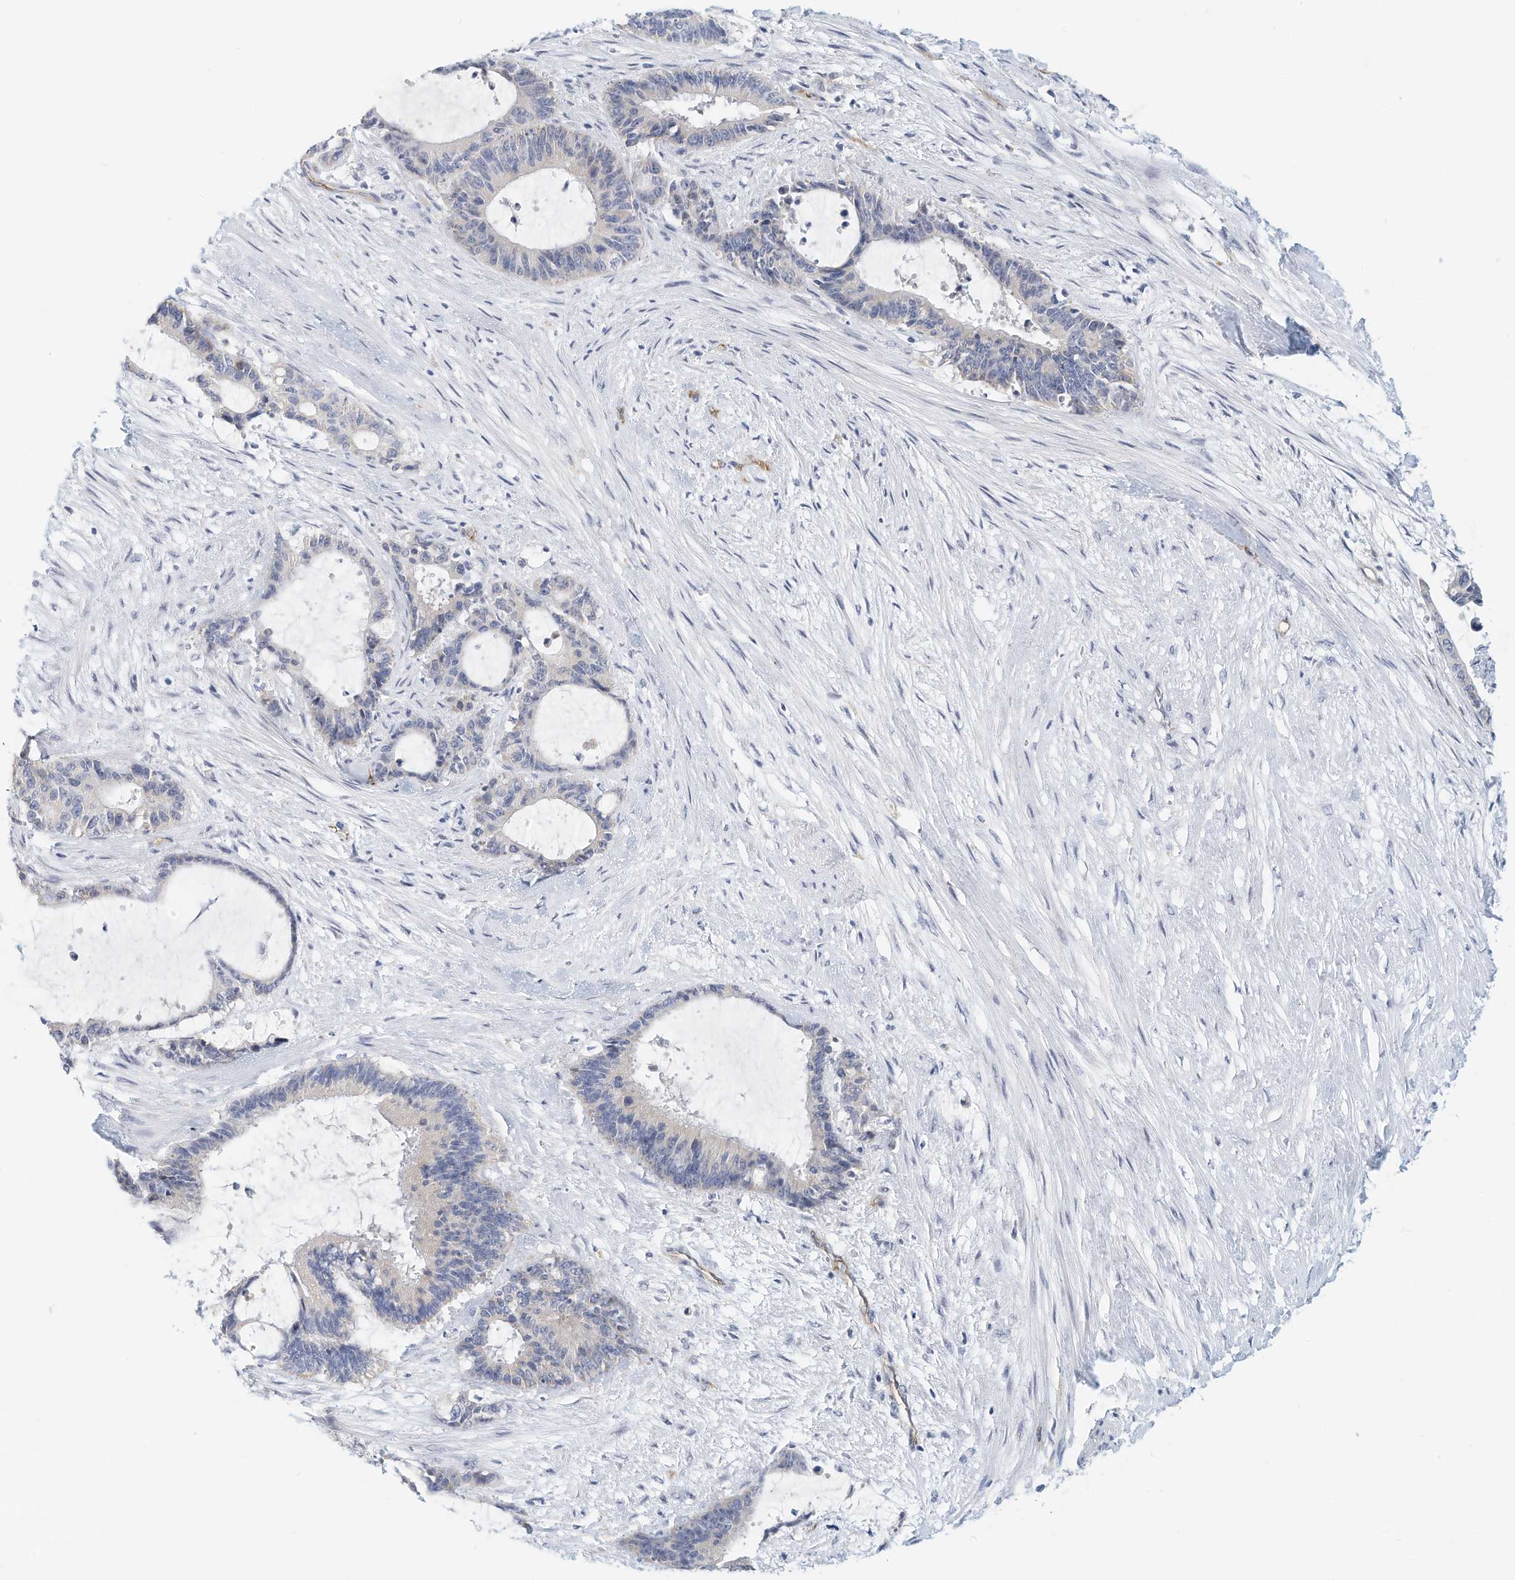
{"staining": {"intensity": "negative", "quantity": "none", "location": "none"}, "tissue": "liver cancer", "cell_type": "Tumor cells", "image_type": "cancer", "snomed": [{"axis": "morphology", "description": "Normal tissue, NOS"}, {"axis": "morphology", "description": "Cholangiocarcinoma"}, {"axis": "topography", "description": "Liver"}, {"axis": "topography", "description": "Peripheral nerve tissue"}], "caption": "The photomicrograph reveals no staining of tumor cells in liver cholangiocarcinoma.", "gene": "ARHGAP28", "patient": {"sex": "female", "age": 73}}